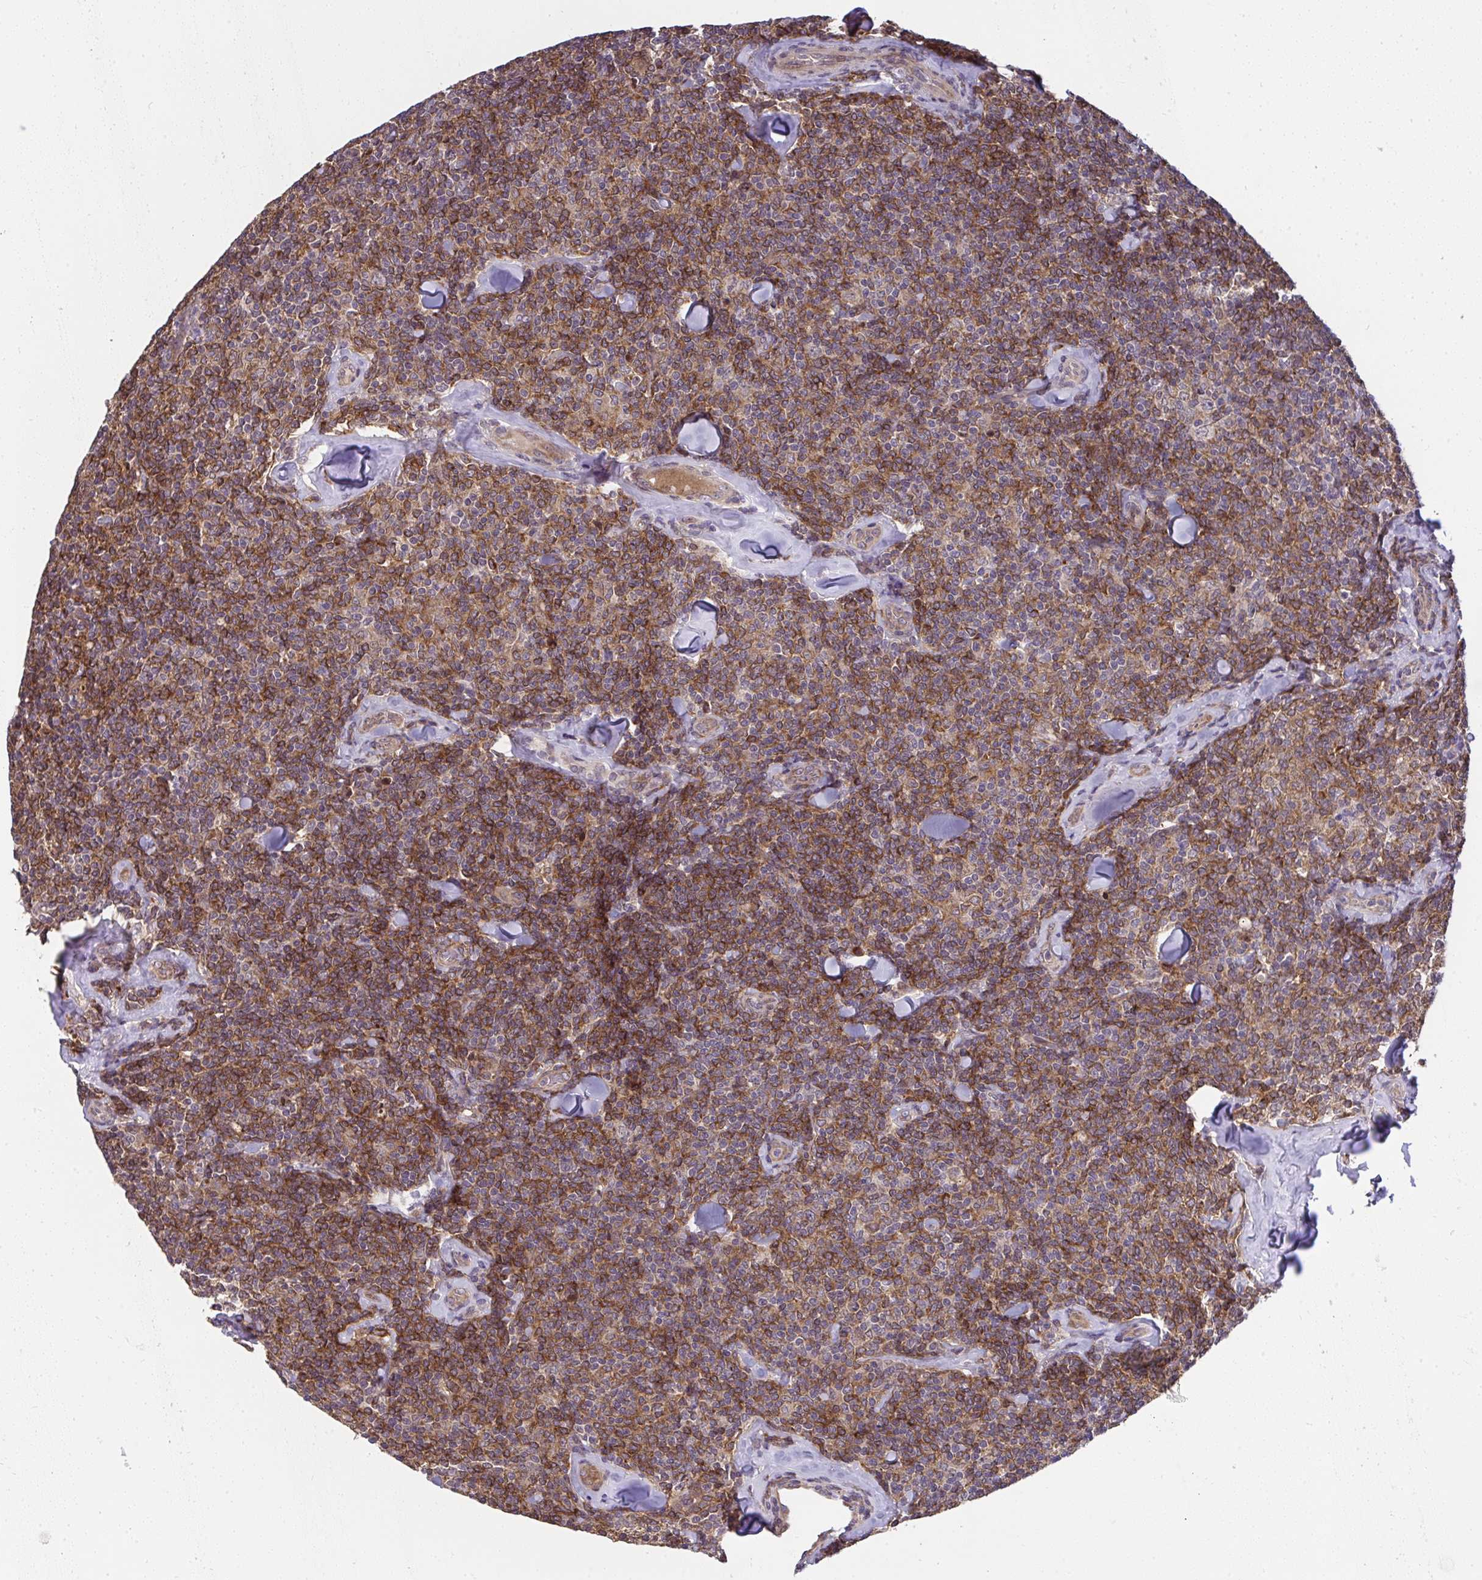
{"staining": {"intensity": "strong", "quantity": ">75%", "location": "cytoplasmic/membranous"}, "tissue": "lymphoma", "cell_type": "Tumor cells", "image_type": "cancer", "snomed": [{"axis": "morphology", "description": "Malignant lymphoma, non-Hodgkin's type, Low grade"}, {"axis": "topography", "description": "Lymph node"}], "caption": "The image demonstrates a brown stain indicating the presence of a protein in the cytoplasmic/membranous of tumor cells in malignant lymphoma, non-Hodgkin's type (low-grade).", "gene": "RDH14", "patient": {"sex": "female", "age": 56}}